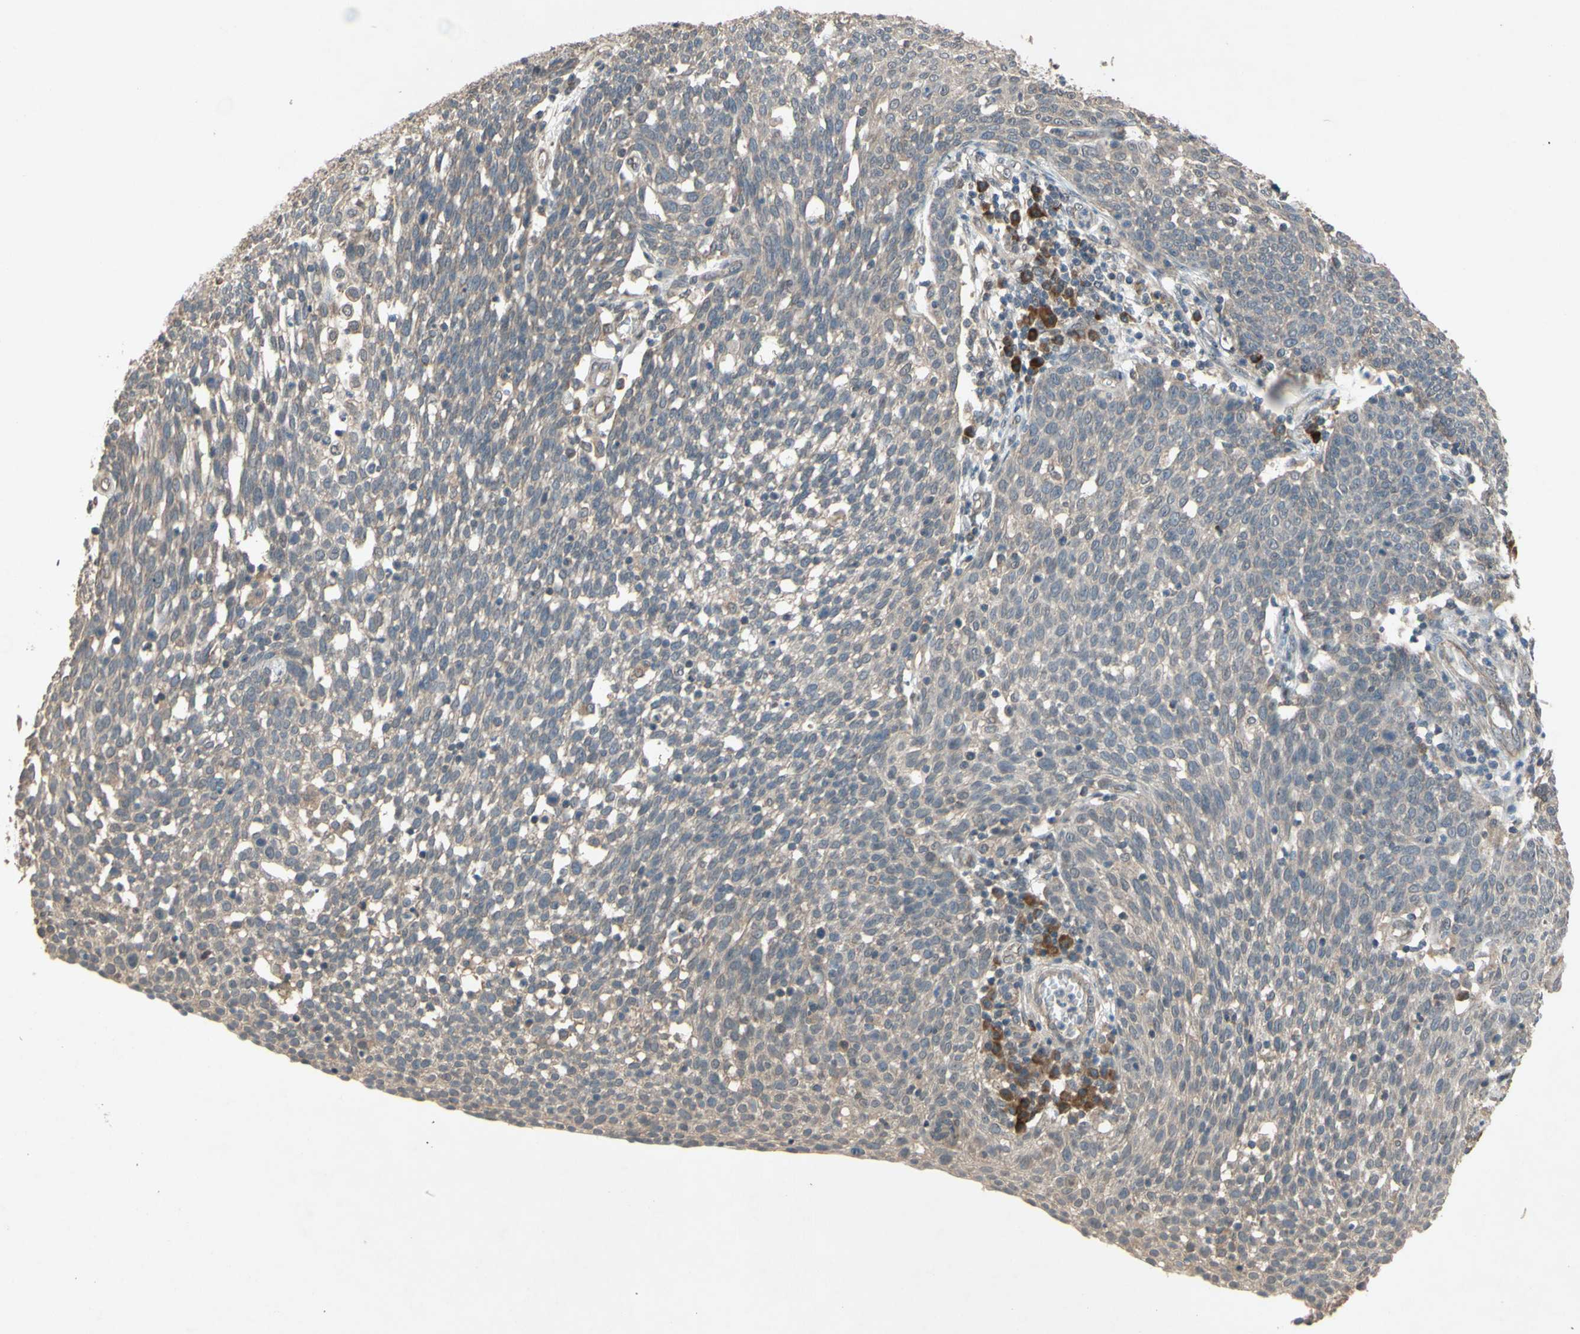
{"staining": {"intensity": "weak", "quantity": ">75%", "location": "cytoplasmic/membranous"}, "tissue": "cervical cancer", "cell_type": "Tumor cells", "image_type": "cancer", "snomed": [{"axis": "morphology", "description": "Squamous cell carcinoma, NOS"}, {"axis": "topography", "description": "Cervix"}], "caption": "The photomicrograph demonstrates staining of cervical squamous cell carcinoma, revealing weak cytoplasmic/membranous protein staining (brown color) within tumor cells. The staining is performed using DAB (3,3'-diaminobenzidine) brown chromogen to label protein expression. The nuclei are counter-stained blue using hematoxylin.", "gene": "CD164", "patient": {"sex": "female", "age": 34}}